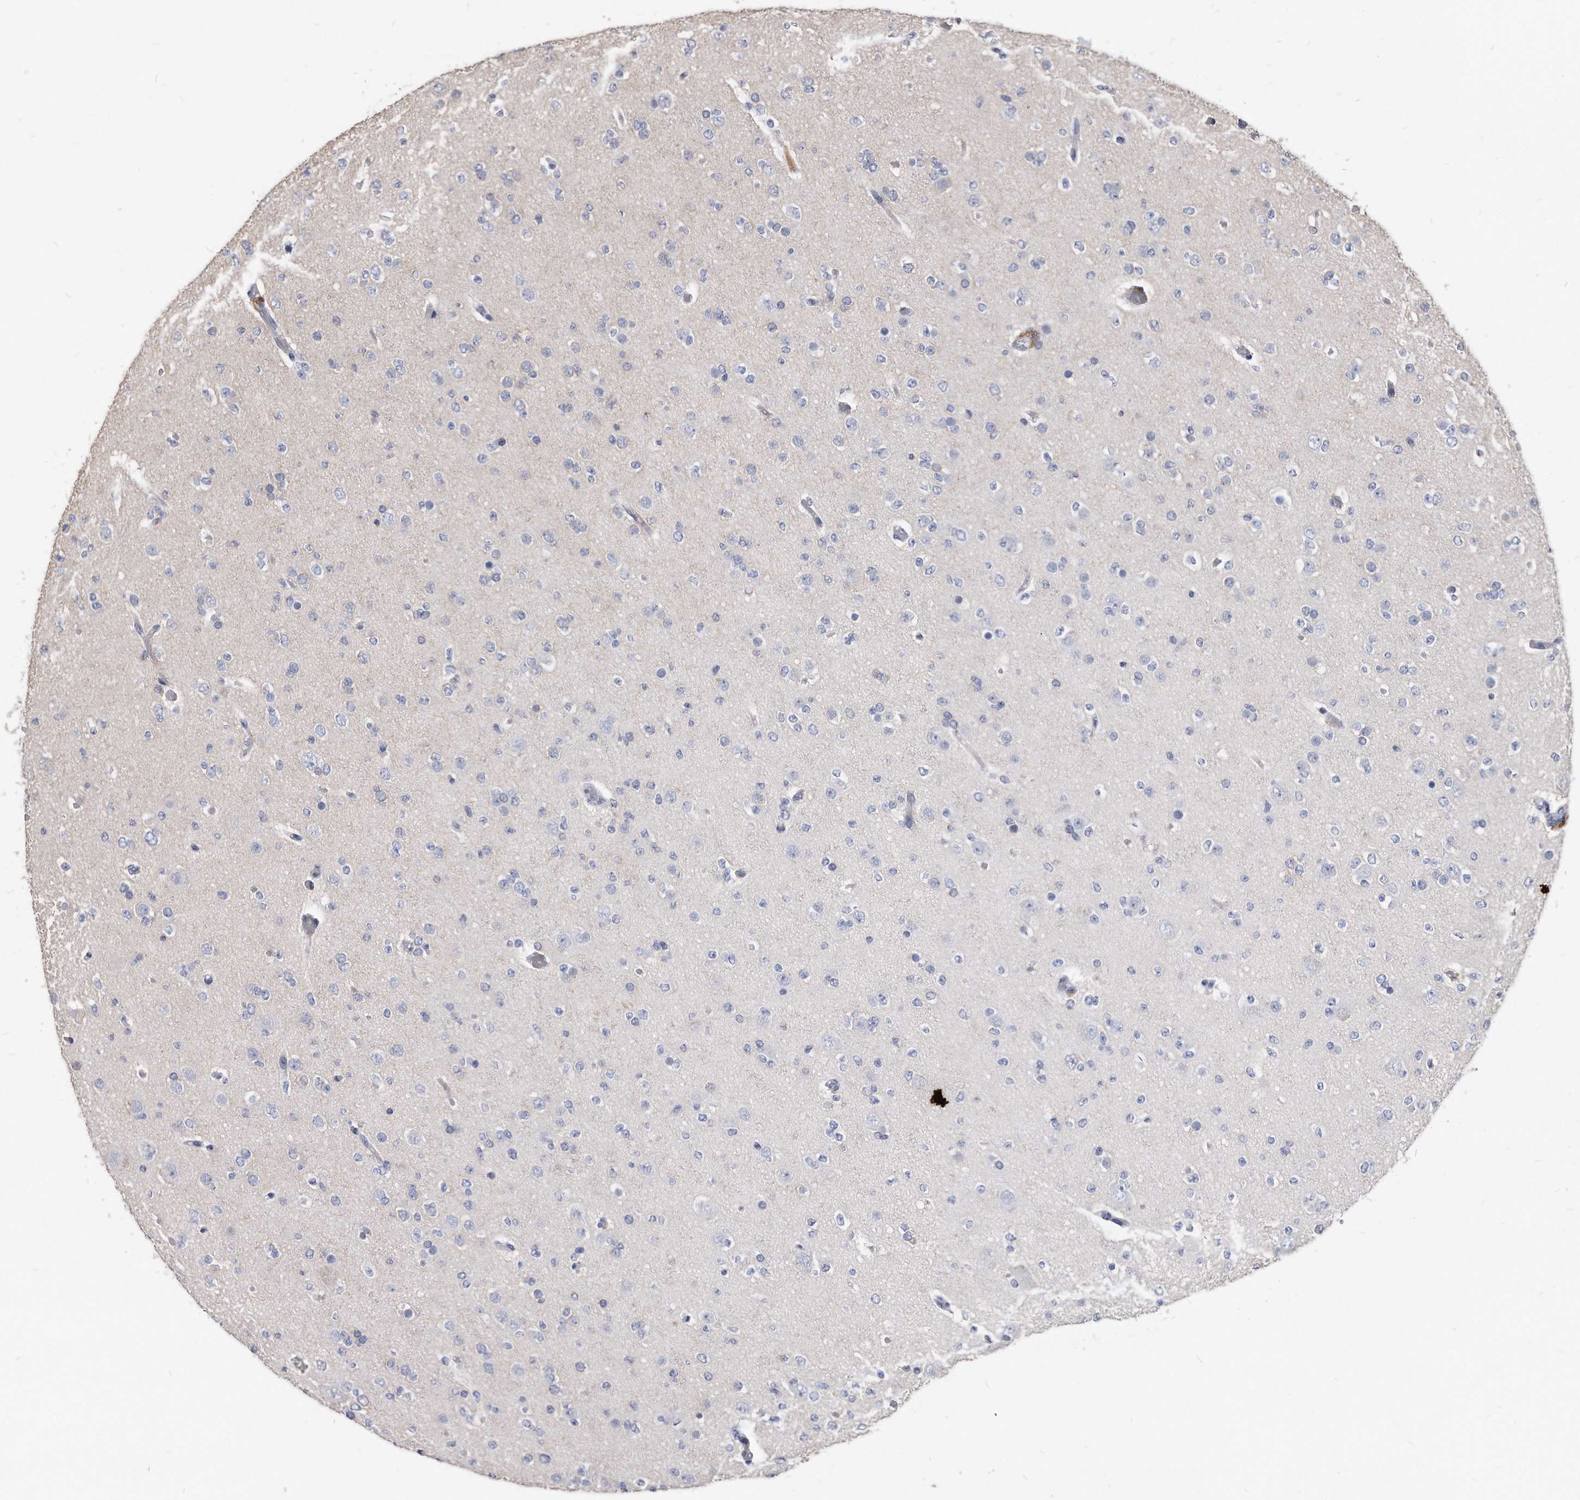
{"staining": {"intensity": "negative", "quantity": "none", "location": "none"}, "tissue": "glioma", "cell_type": "Tumor cells", "image_type": "cancer", "snomed": [{"axis": "morphology", "description": "Glioma, malignant, Low grade"}, {"axis": "topography", "description": "Brain"}], "caption": "A high-resolution image shows immunohistochemistry staining of malignant glioma (low-grade), which exhibits no significant positivity in tumor cells.", "gene": "IL20RA", "patient": {"sex": "female", "age": 22}}